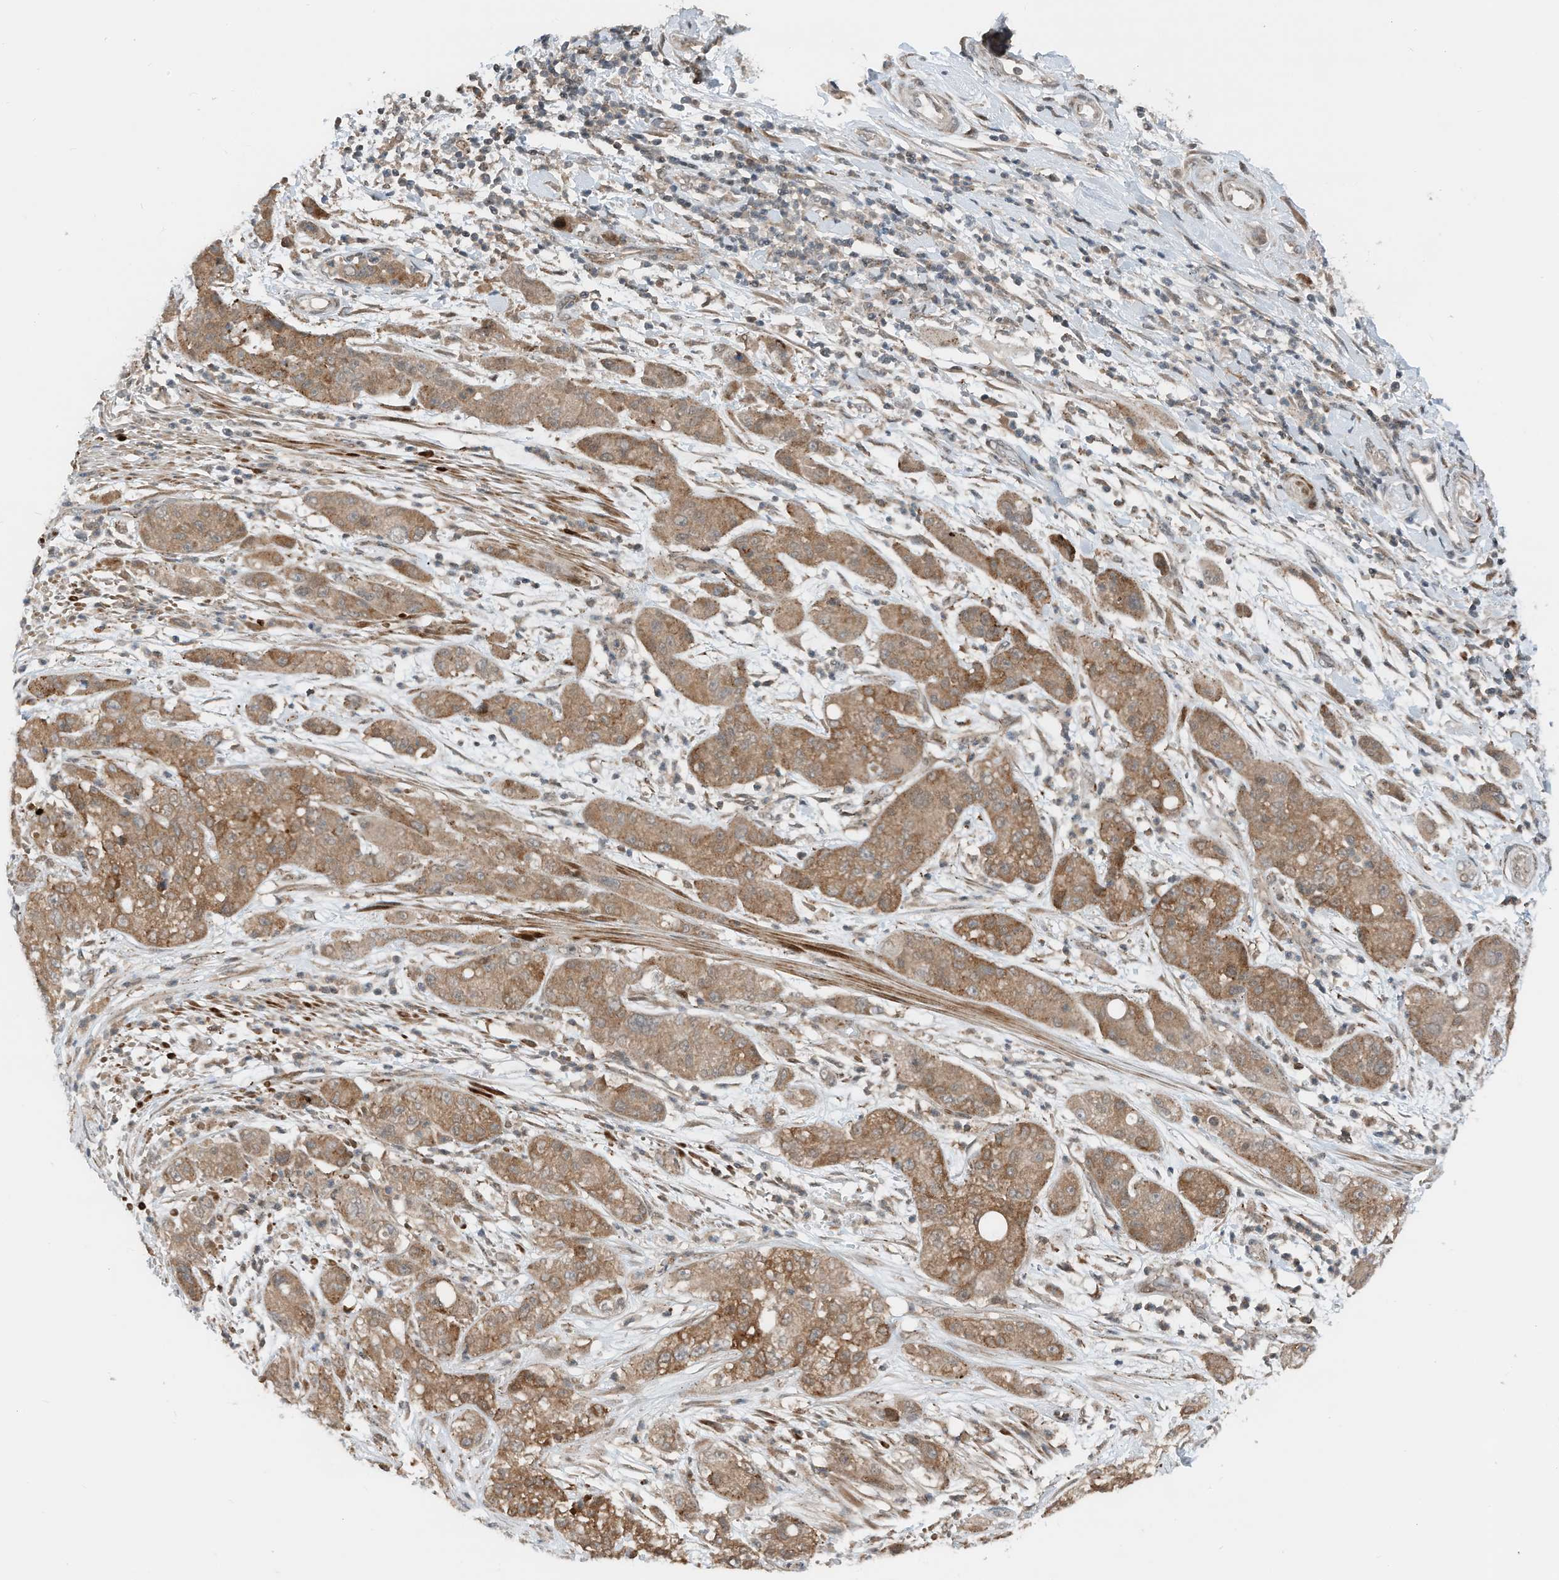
{"staining": {"intensity": "moderate", "quantity": ">75%", "location": "cytoplasmic/membranous"}, "tissue": "pancreatic cancer", "cell_type": "Tumor cells", "image_type": "cancer", "snomed": [{"axis": "morphology", "description": "Adenocarcinoma, NOS"}, {"axis": "topography", "description": "Pancreas"}], "caption": "Immunohistochemical staining of adenocarcinoma (pancreatic) reveals medium levels of moderate cytoplasmic/membranous positivity in approximately >75% of tumor cells.", "gene": "RMND1", "patient": {"sex": "female", "age": 78}}